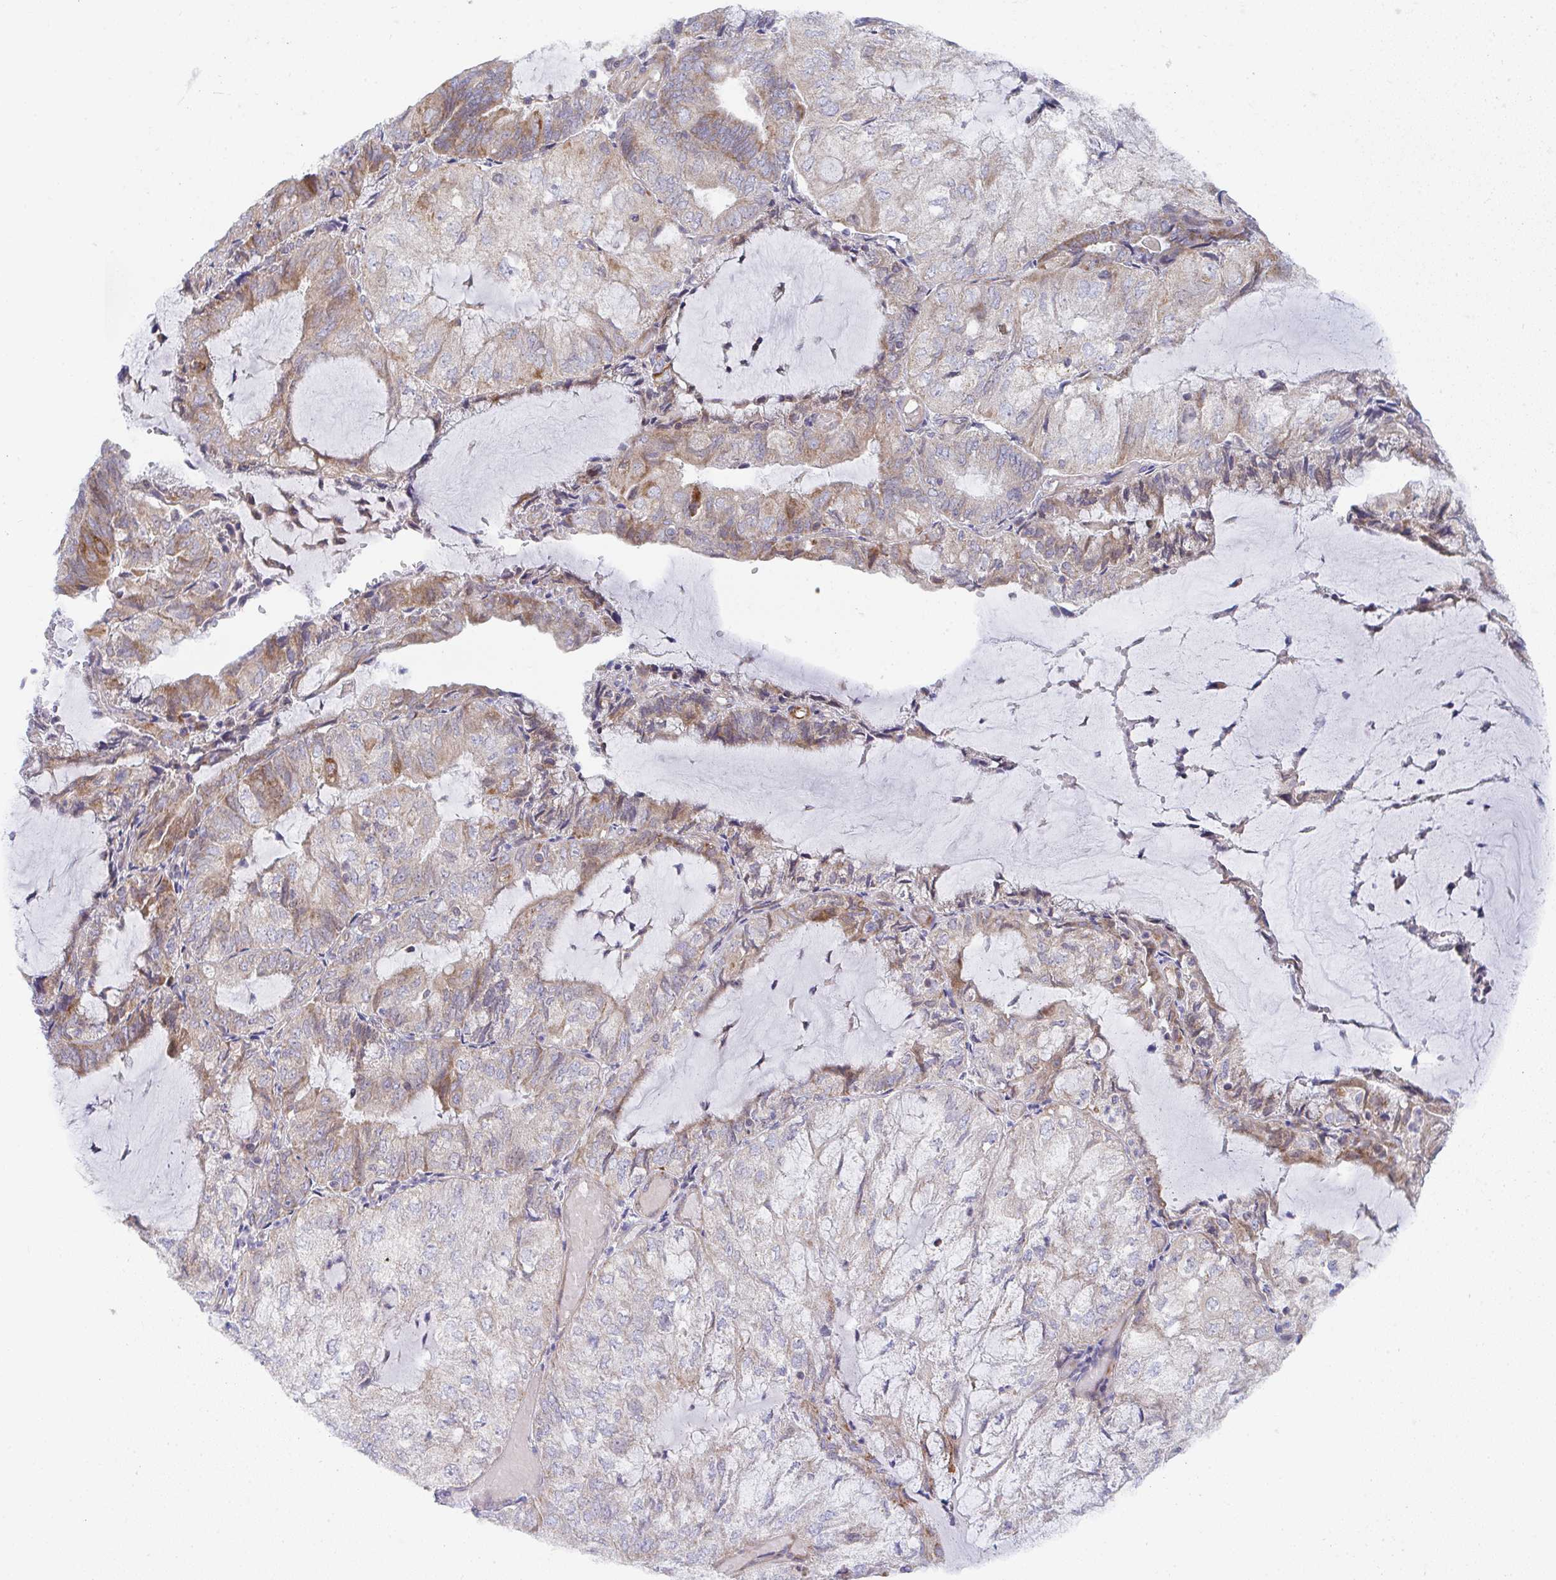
{"staining": {"intensity": "moderate", "quantity": "25%-75%", "location": "cytoplasmic/membranous"}, "tissue": "endometrial cancer", "cell_type": "Tumor cells", "image_type": "cancer", "snomed": [{"axis": "morphology", "description": "Adenocarcinoma, NOS"}, {"axis": "topography", "description": "Endometrium"}], "caption": "Moderate cytoplasmic/membranous protein positivity is appreciated in about 25%-75% of tumor cells in endometrial adenocarcinoma. The protein is shown in brown color, while the nuclei are stained blue.", "gene": "EIF1AD", "patient": {"sex": "female", "age": 81}}